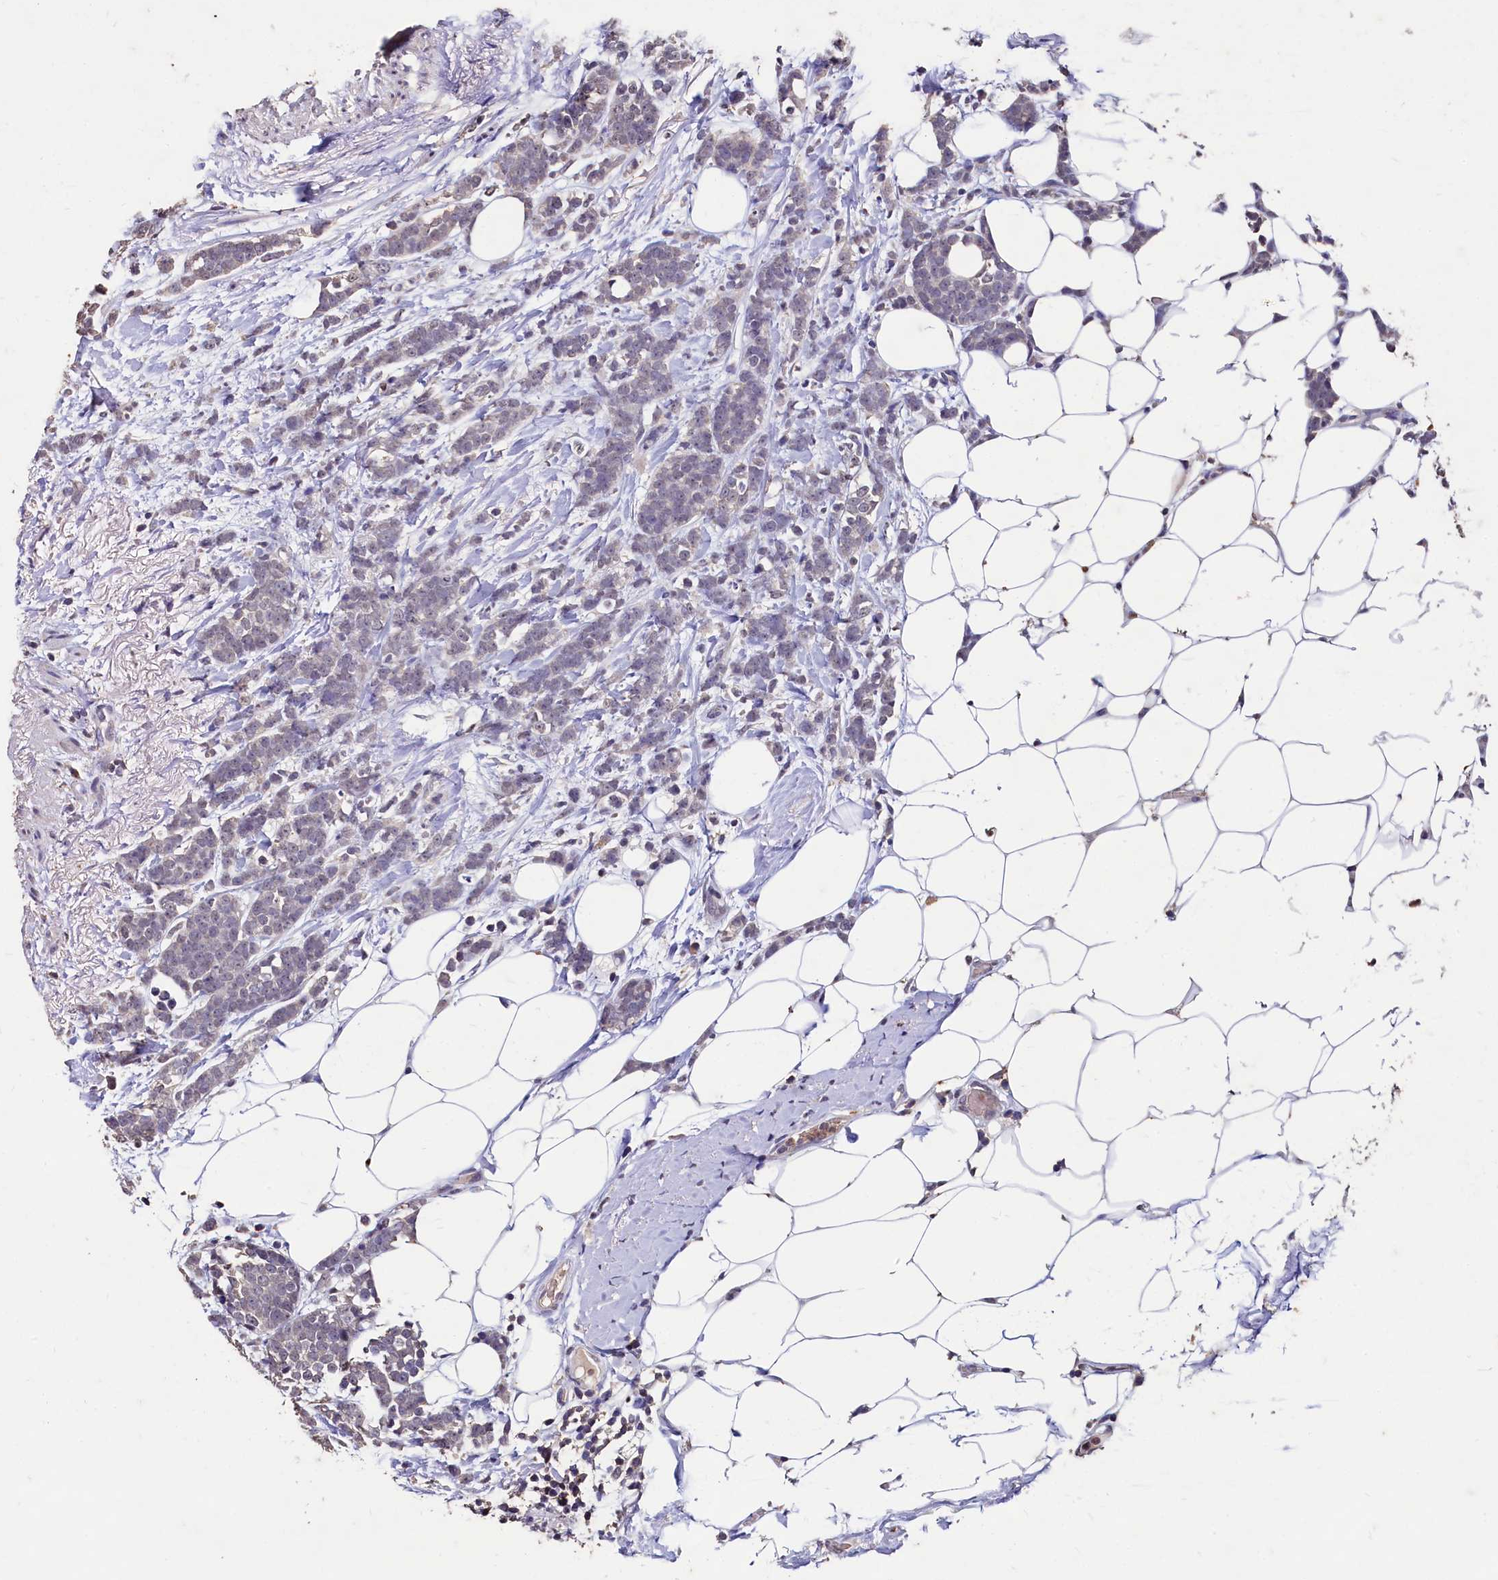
{"staining": {"intensity": "negative", "quantity": "none", "location": "none"}, "tissue": "breast cancer", "cell_type": "Tumor cells", "image_type": "cancer", "snomed": [{"axis": "morphology", "description": "Lobular carcinoma"}, {"axis": "topography", "description": "Breast"}], "caption": "Breast lobular carcinoma was stained to show a protein in brown. There is no significant expression in tumor cells.", "gene": "CSTPP1", "patient": {"sex": "female", "age": 58}}